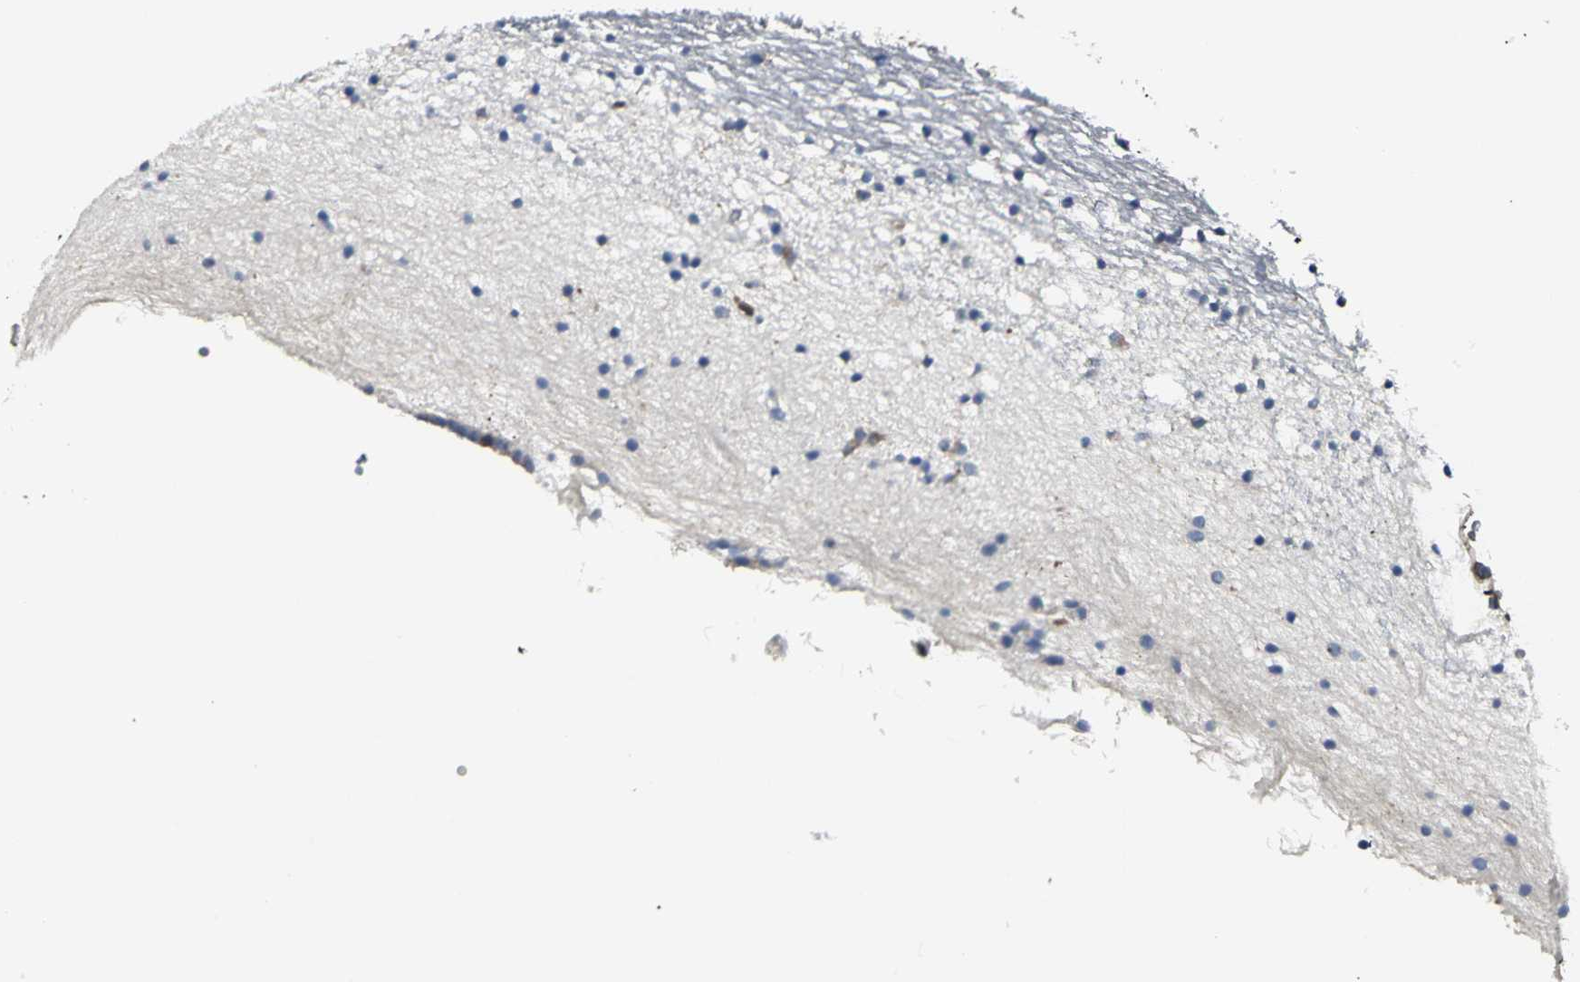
{"staining": {"intensity": "moderate", "quantity": "<25%", "location": "cytoplasmic/membranous"}, "tissue": "caudate", "cell_type": "Glial cells", "image_type": "normal", "snomed": [{"axis": "morphology", "description": "Normal tissue, NOS"}, {"axis": "topography", "description": "Lateral ventricle wall"}], "caption": "Caudate was stained to show a protein in brown. There is low levels of moderate cytoplasmic/membranous positivity in approximately <25% of glial cells. The staining was performed using DAB (3,3'-diaminobenzidine), with brown indicating positive protein expression. Nuclei are stained blue with hematoxylin.", "gene": "CHRNB1", "patient": {"sex": "male", "age": 45}}